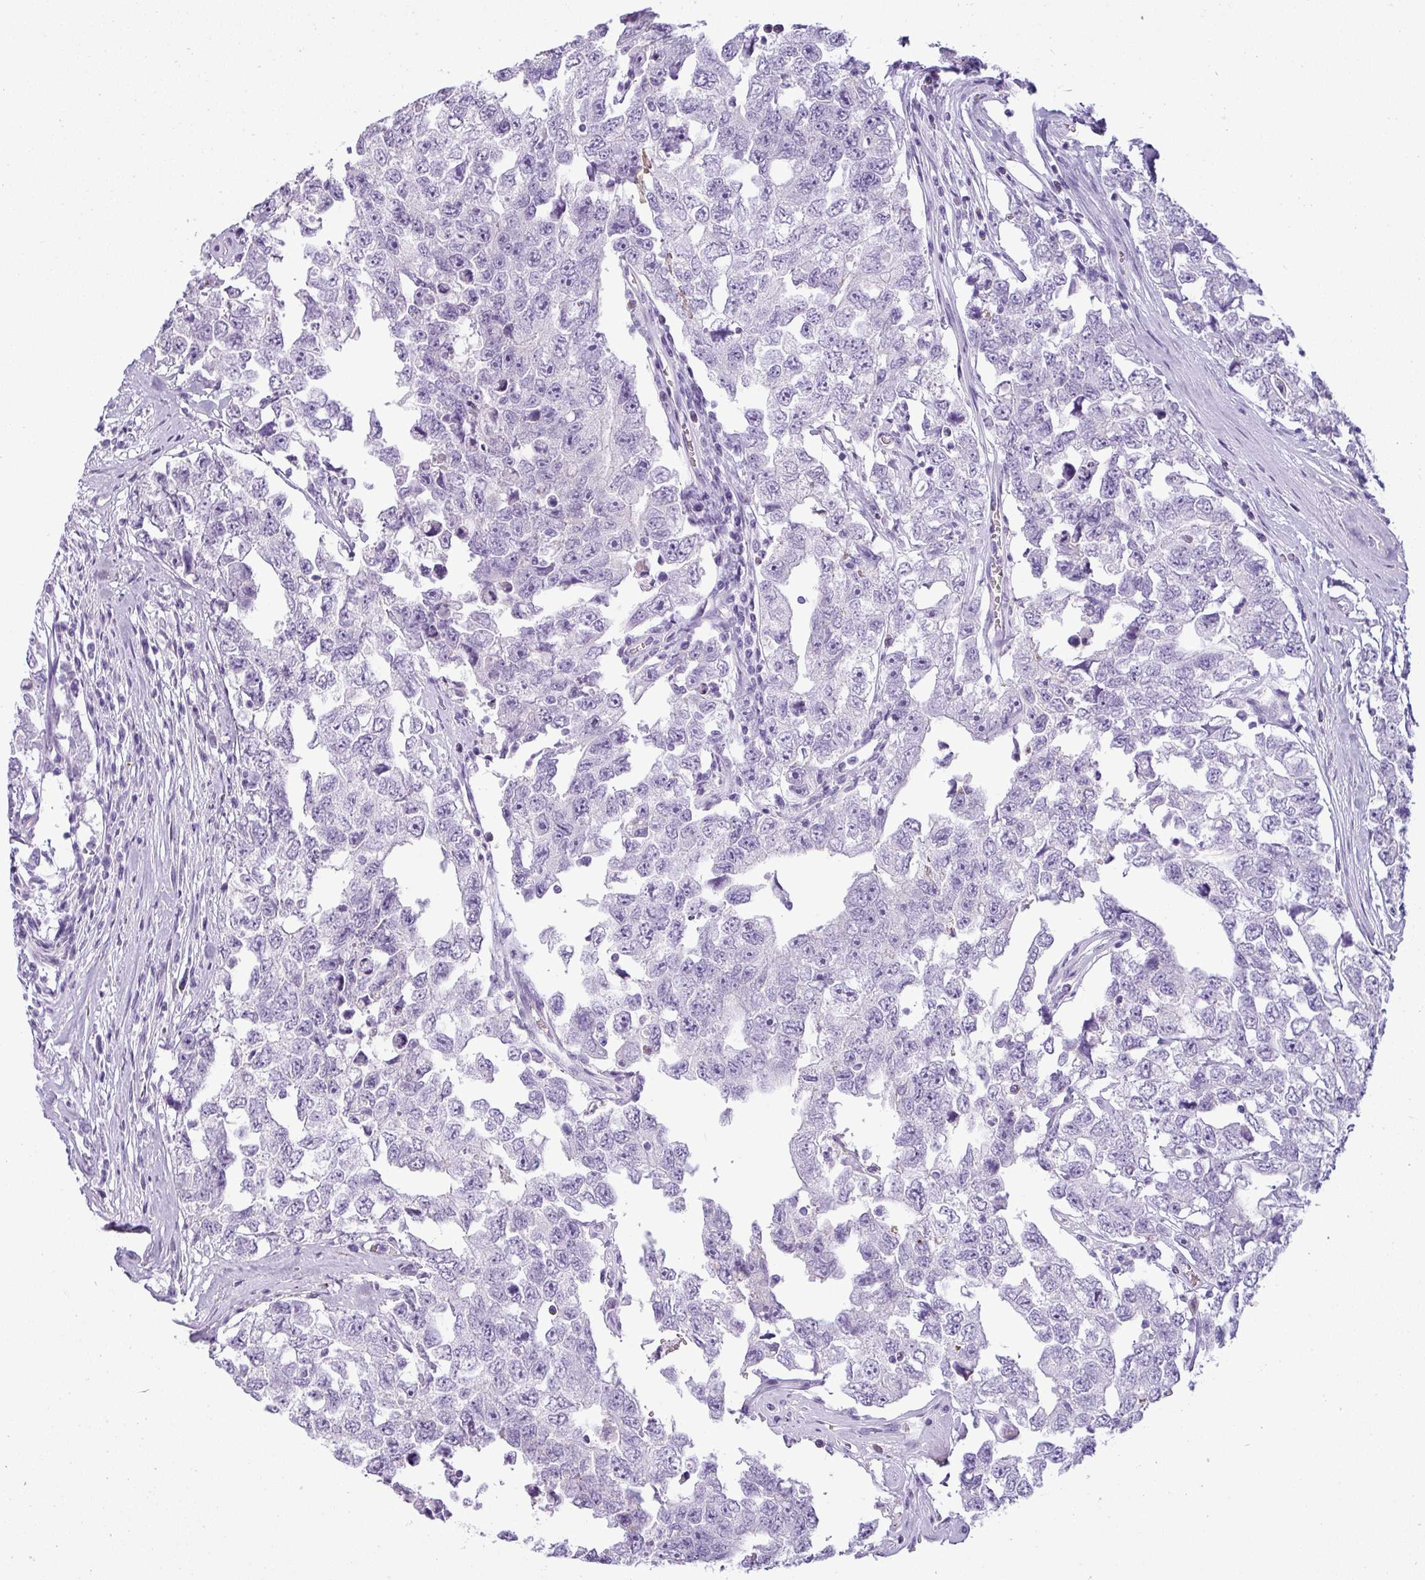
{"staining": {"intensity": "negative", "quantity": "none", "location": "none"}, "tissue": "testis cancer", "cell_type": "Tumor cells", "image_type": "cancer", "snomed": [{"axis": "morphology", "description": "Carcinoma, Embryonal, NOS"}, {"axis": "topography", "description": "Testis"}], "caption": "Immunohistochemistry (IHC) photomicrograph of neoplastic tissue: testis cancer (embryonal carcinoma) stained with DAB (3,3'-diaminobenzidine) displays no significant protein staining in tumor cells.", "gene": "CDH16", "patient": {"sex": "male", "age": 22}}